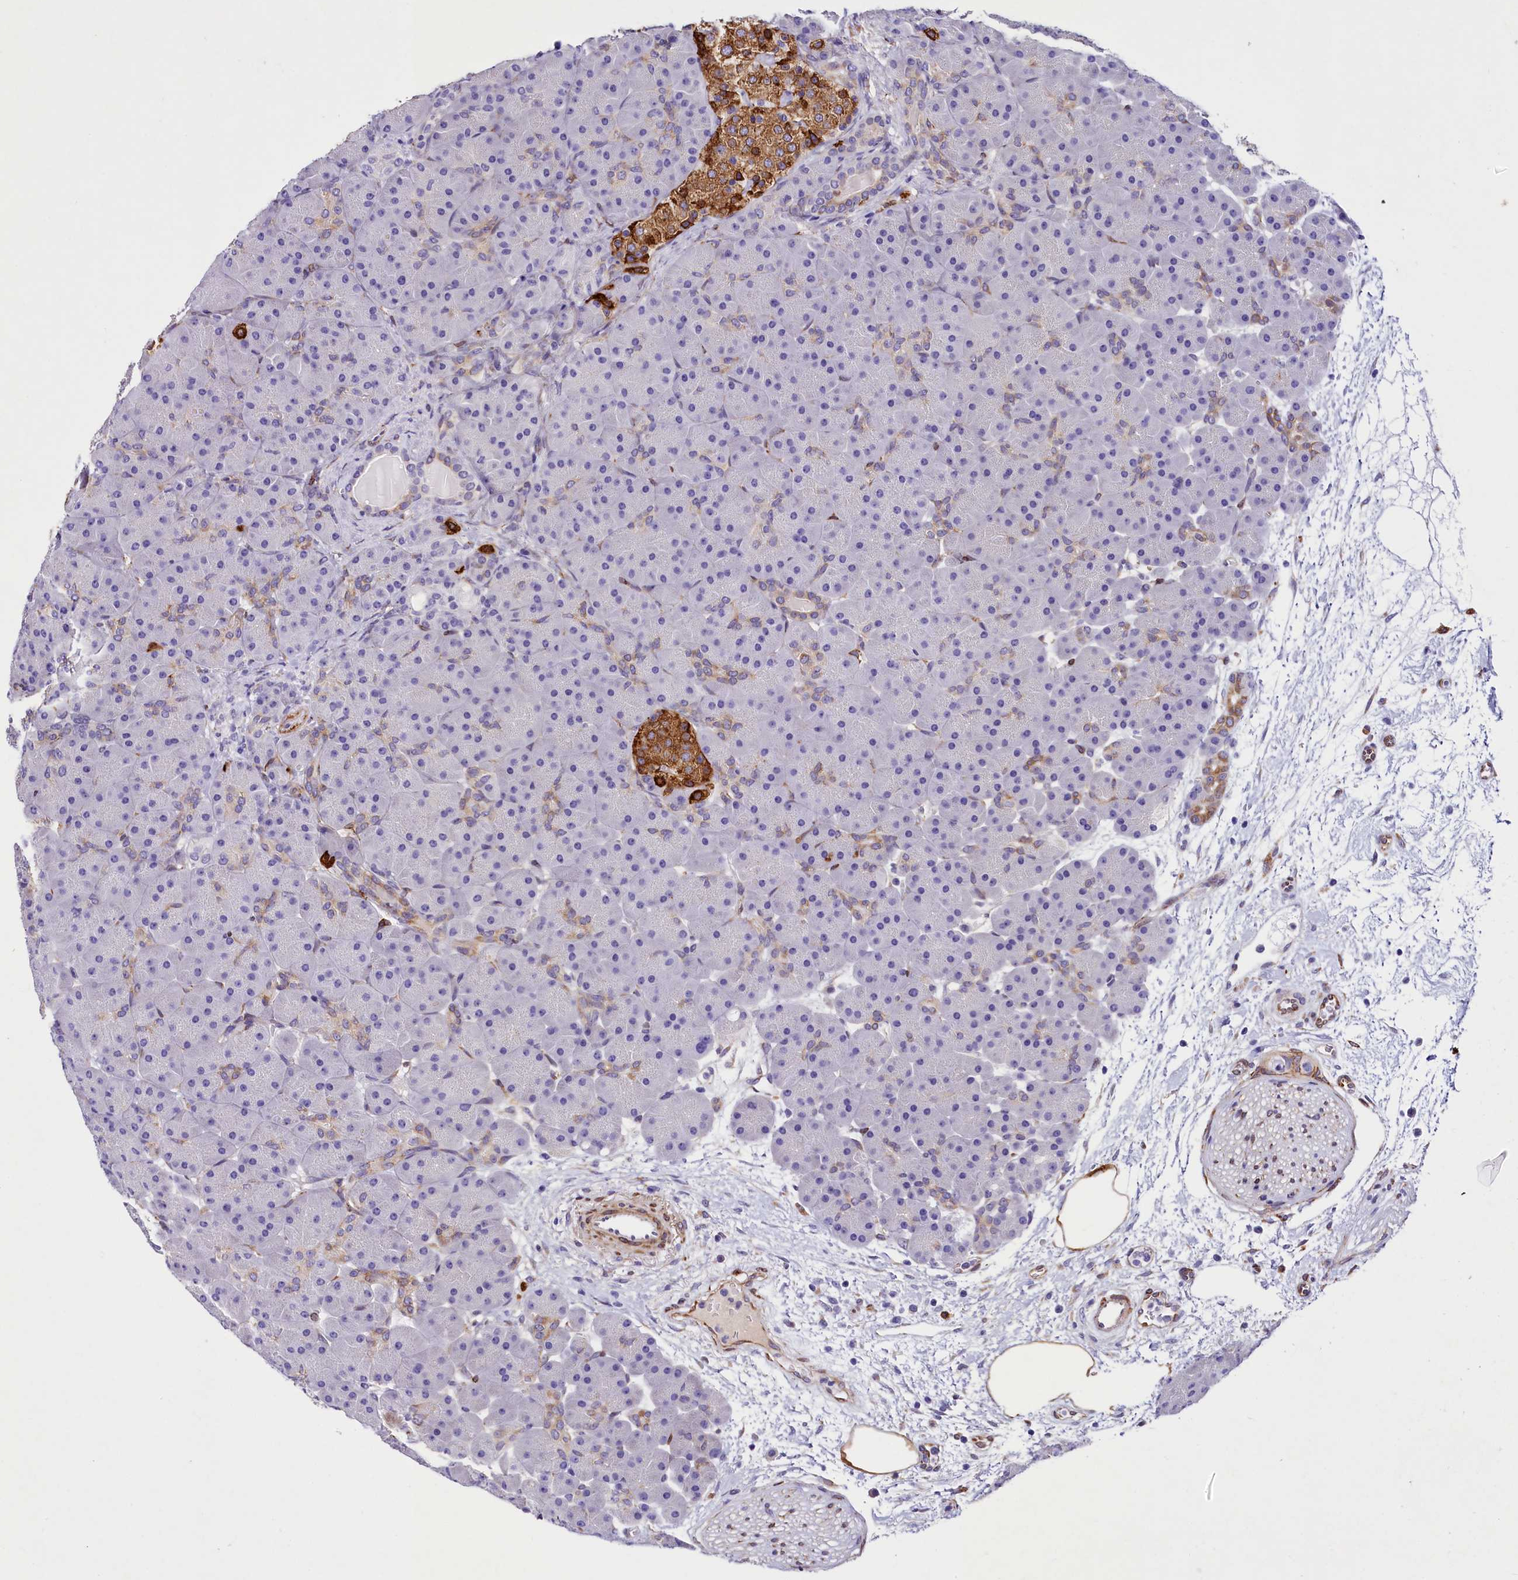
{"staining": {"intensity": "moderate", "quantity": "<25%", "location": "cytoplasmic/membranous"}, "tissue": "pancreas", "cell_type": "Exocrine glandular cells", "image_type": "normal", "snomed": [{"axis": "morphology", "description": "Normal tissue, NOS"}, {"axis": "topography", "description": "Pancreas"}], "caption": "This photomicrograph reveals normal pancreas stained with IHC to label a protein in brown. The cytoplasmic/membranous of exocrine glandular cells show moderate positivity for the protein. Nuclei are counter-stained blue.", "gene": "ITGA1", "patient": {"sex": "male", "age": 66}}